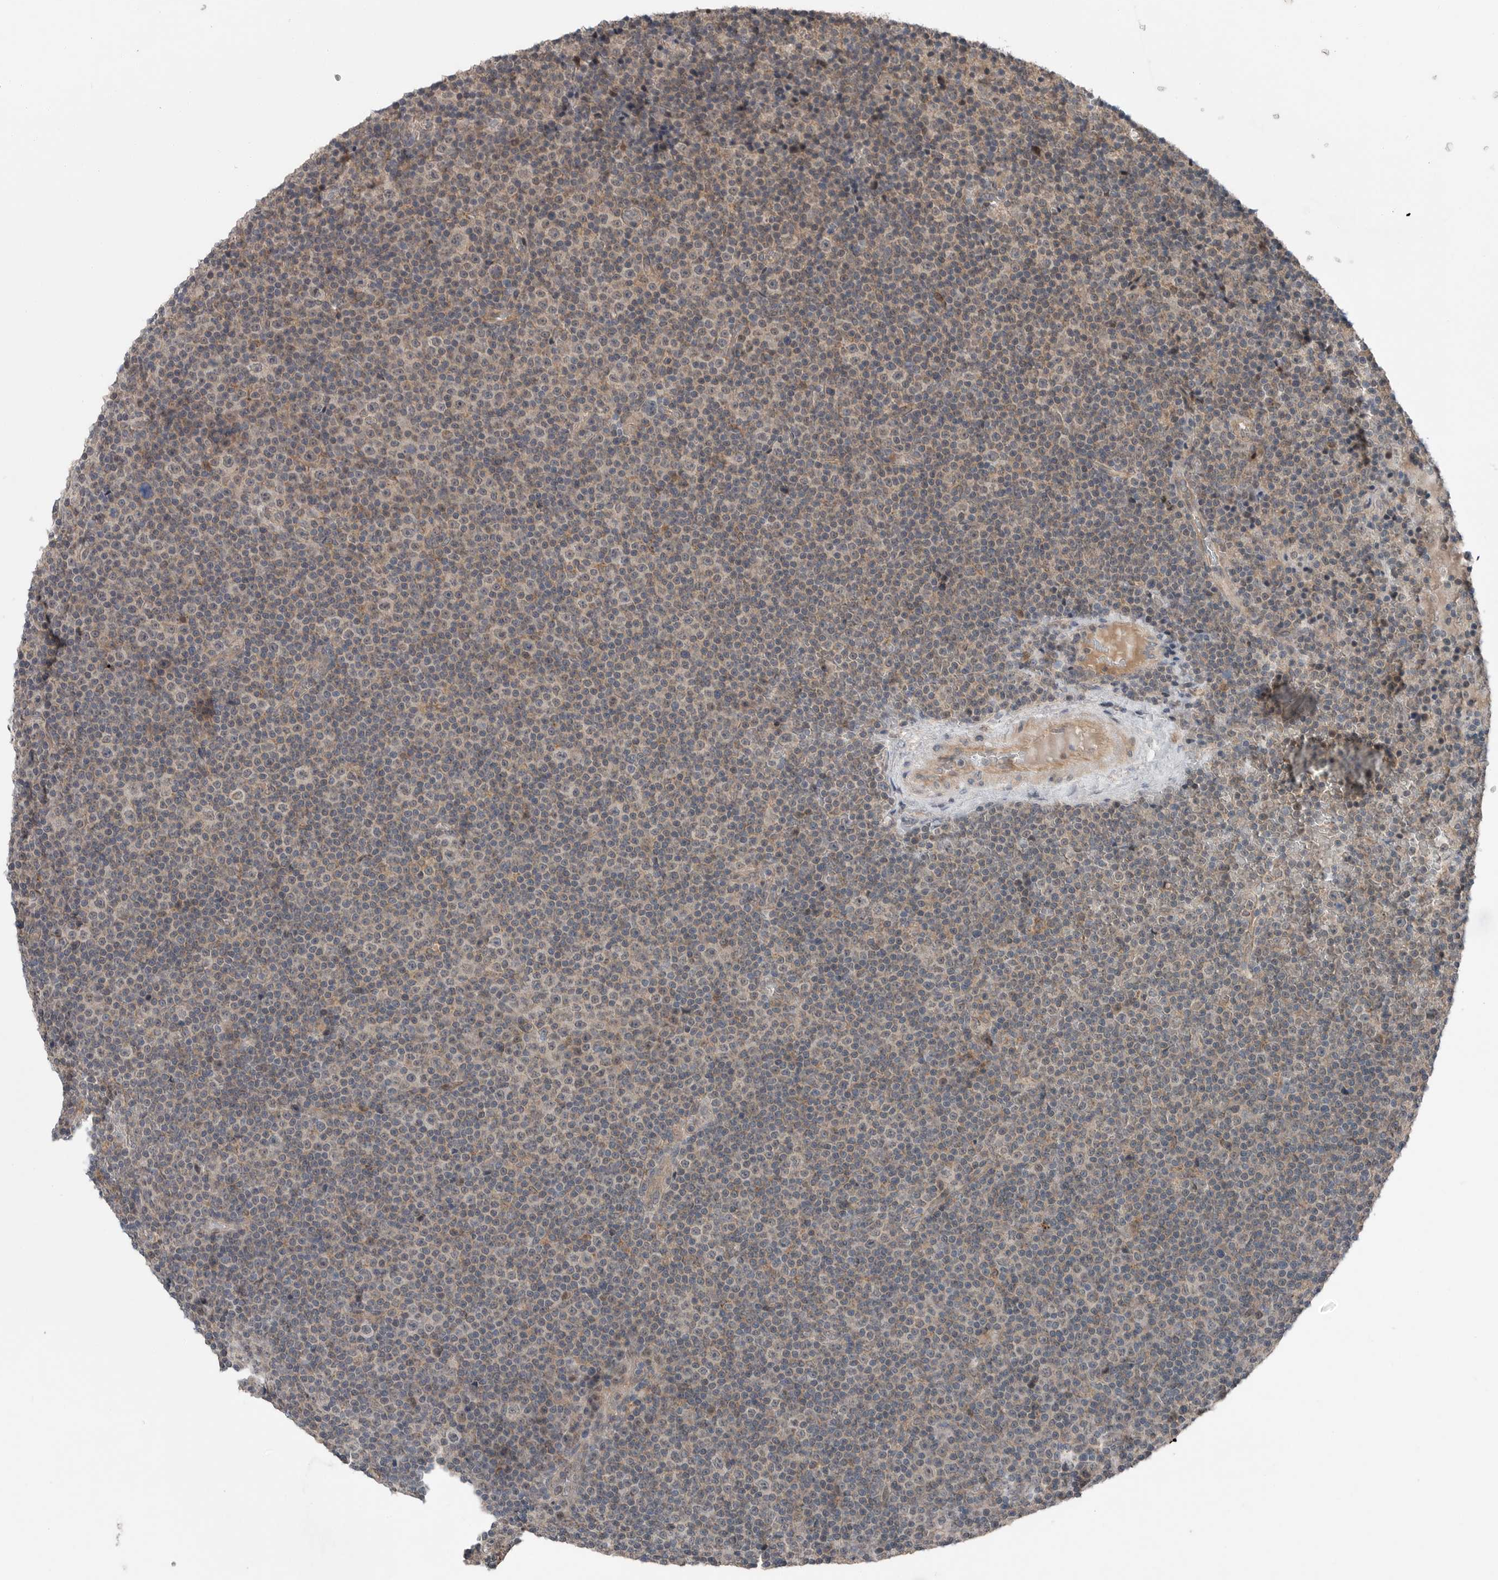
{"staining": {"intensity": "weak", "quantity": "<25%", "location": "cytoplasmic/membranous"}, "tissue": "lymphoma", "cell_type": "Tumor cells", "image_type": "cancer", "snomed": [{"axis": "morphology", "description": "Malignant lymphoma, non-Hodgkin's type, Low grade"}, {"axis": "topography", "description": "Lymph node"}], "caption": "This is a photomicrograph of immunohistochemistry staining of lymphoma, which shows no staining in tumor cells.", "gene": "SCP2", "patient": {"sex": "female", "age": 67}}